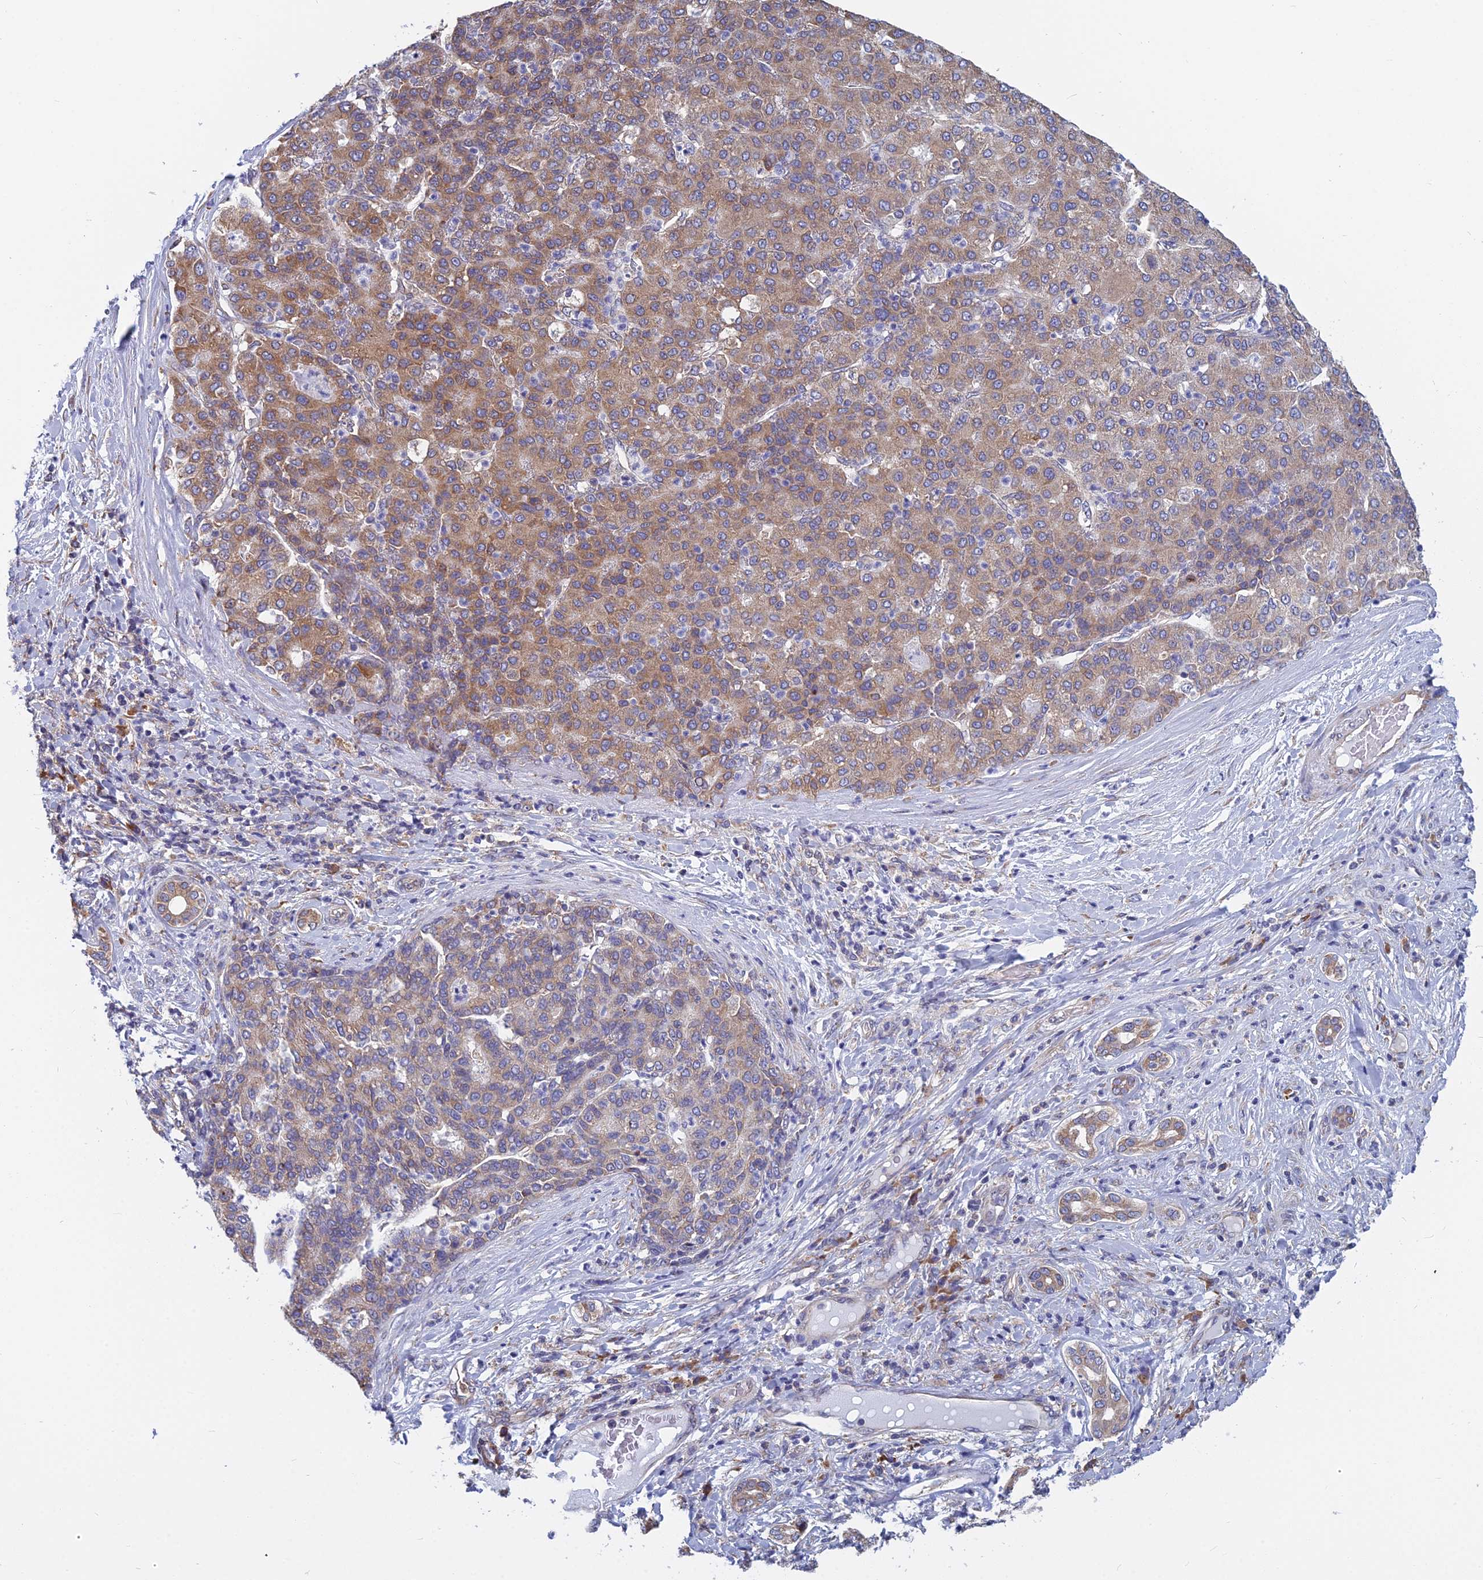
{"staining": {"intensity": "moderate", "quantity": "25%-75%", "location": "cytoplasmic/membranous"}, "tissue": "liver cancer", "cell_type": "Tumor cells", "image_type": "cancer", "snomed": [{"axis": "morphology", "description": "Carcinoma, Hepatocellular, NOS"}, {"axis": "topography", "description": "Liver"}], "caption": "Protein expression analysis of hepatocellular carcinoma (liver) exhibits moderate cytoplasmic/membranous expression in approximately 25%-75% of tumor cells.", "gene": "KIAA1143", "patient": {"sex": "male", "age": 65}}